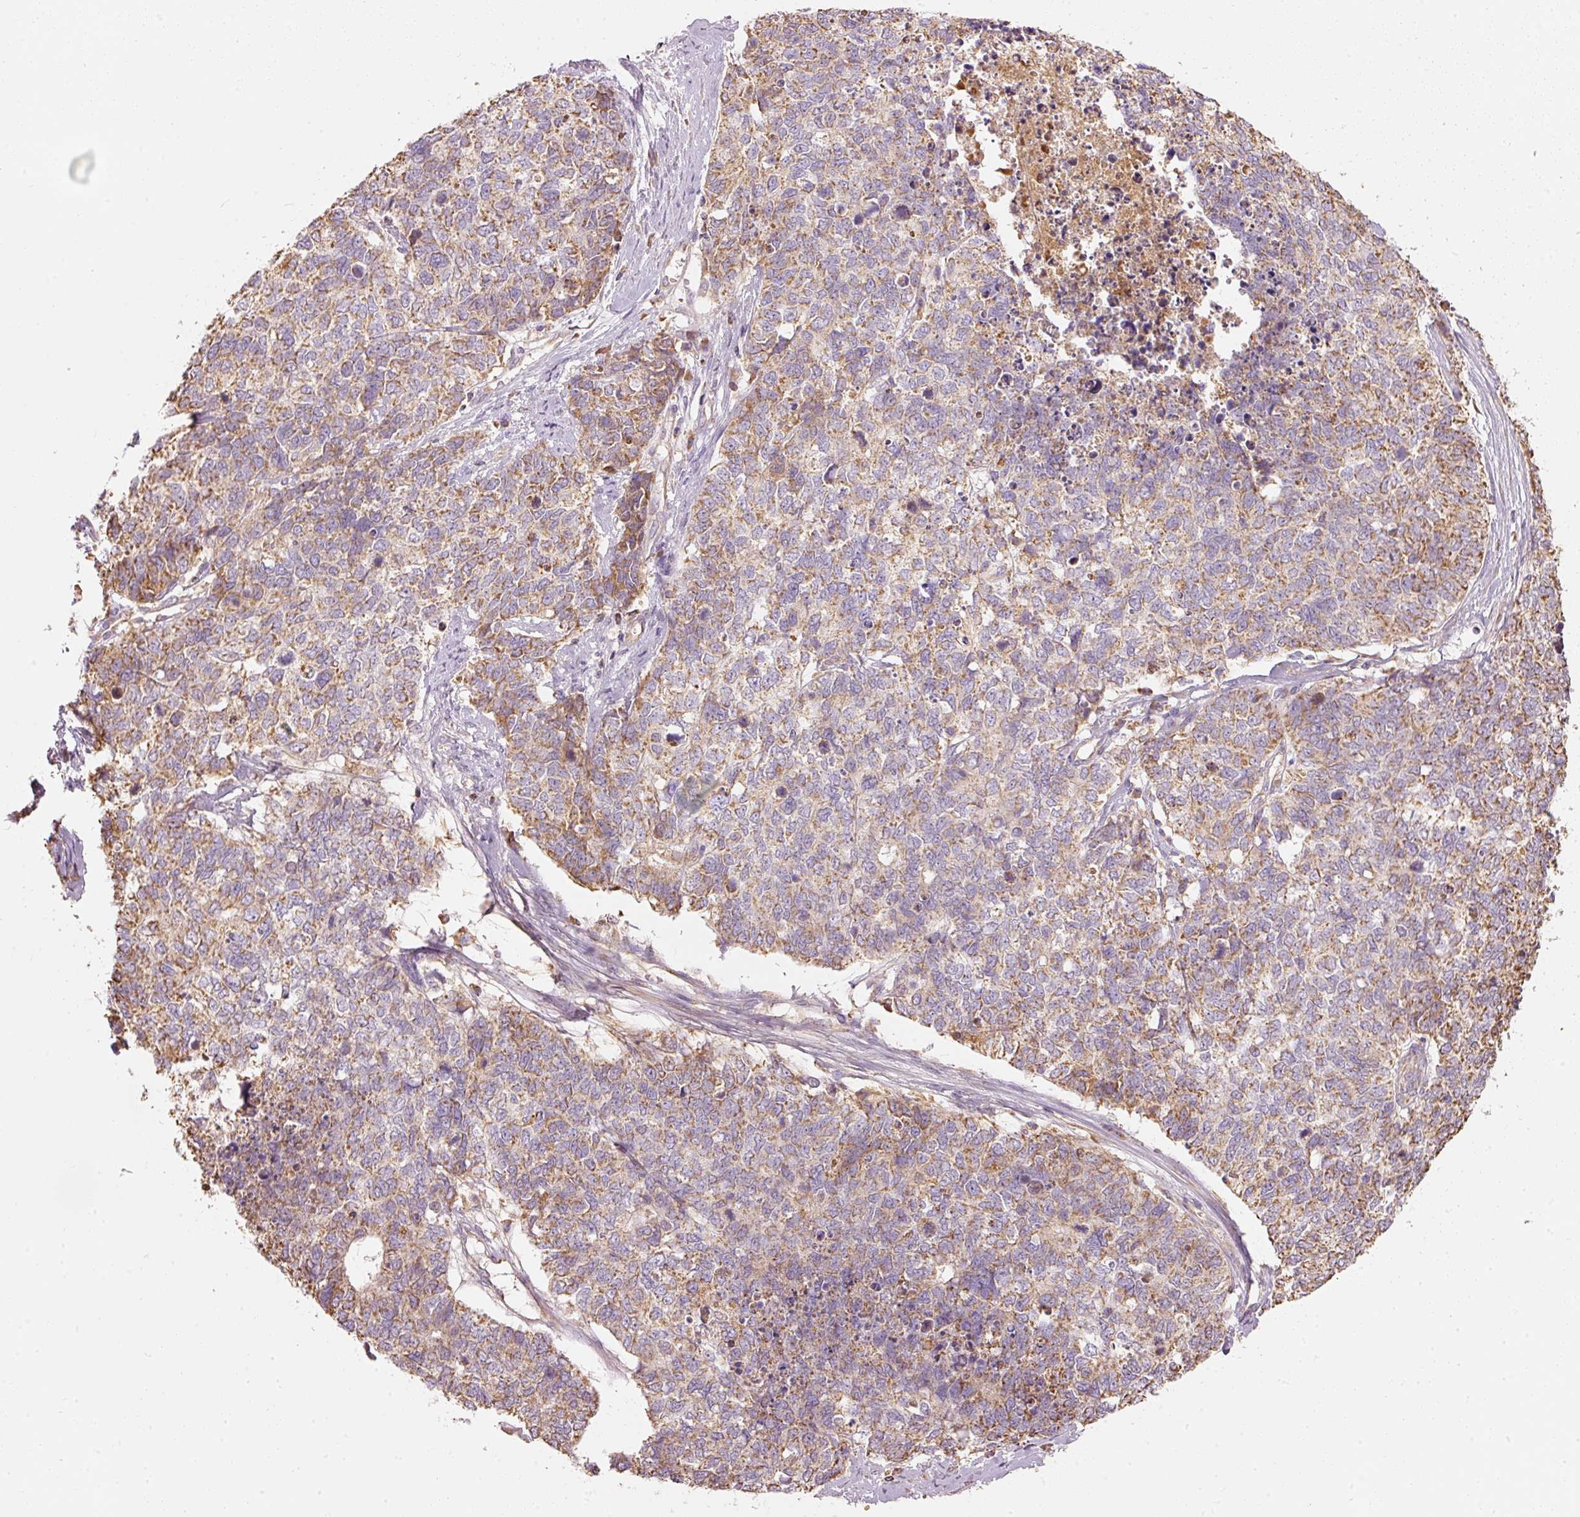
{"staining": {"intensity": "moderate", "quantity": "25%-75%", "location": "cytoplasmic/membranous"}, "tissue": "cervical cancer", "cell_type": "Tumor cells", "image_type": "cancer", "snomed": [{"axis": "morphology", "description": "Squamous cell carcinoma, NOS"}, {"axis": "topography", "description": "Cervix"}], "caption": "This photomicrograph exhibits immunohistochemistry (IHC) staining of squamous cell carcinoma (cervical), with medium moderate cytoplasmic/membranous positivity in approximately 25%-75% of tumor cells.", "gene": "PSENEN", "patient": {"sex": "female", "age": 63}}